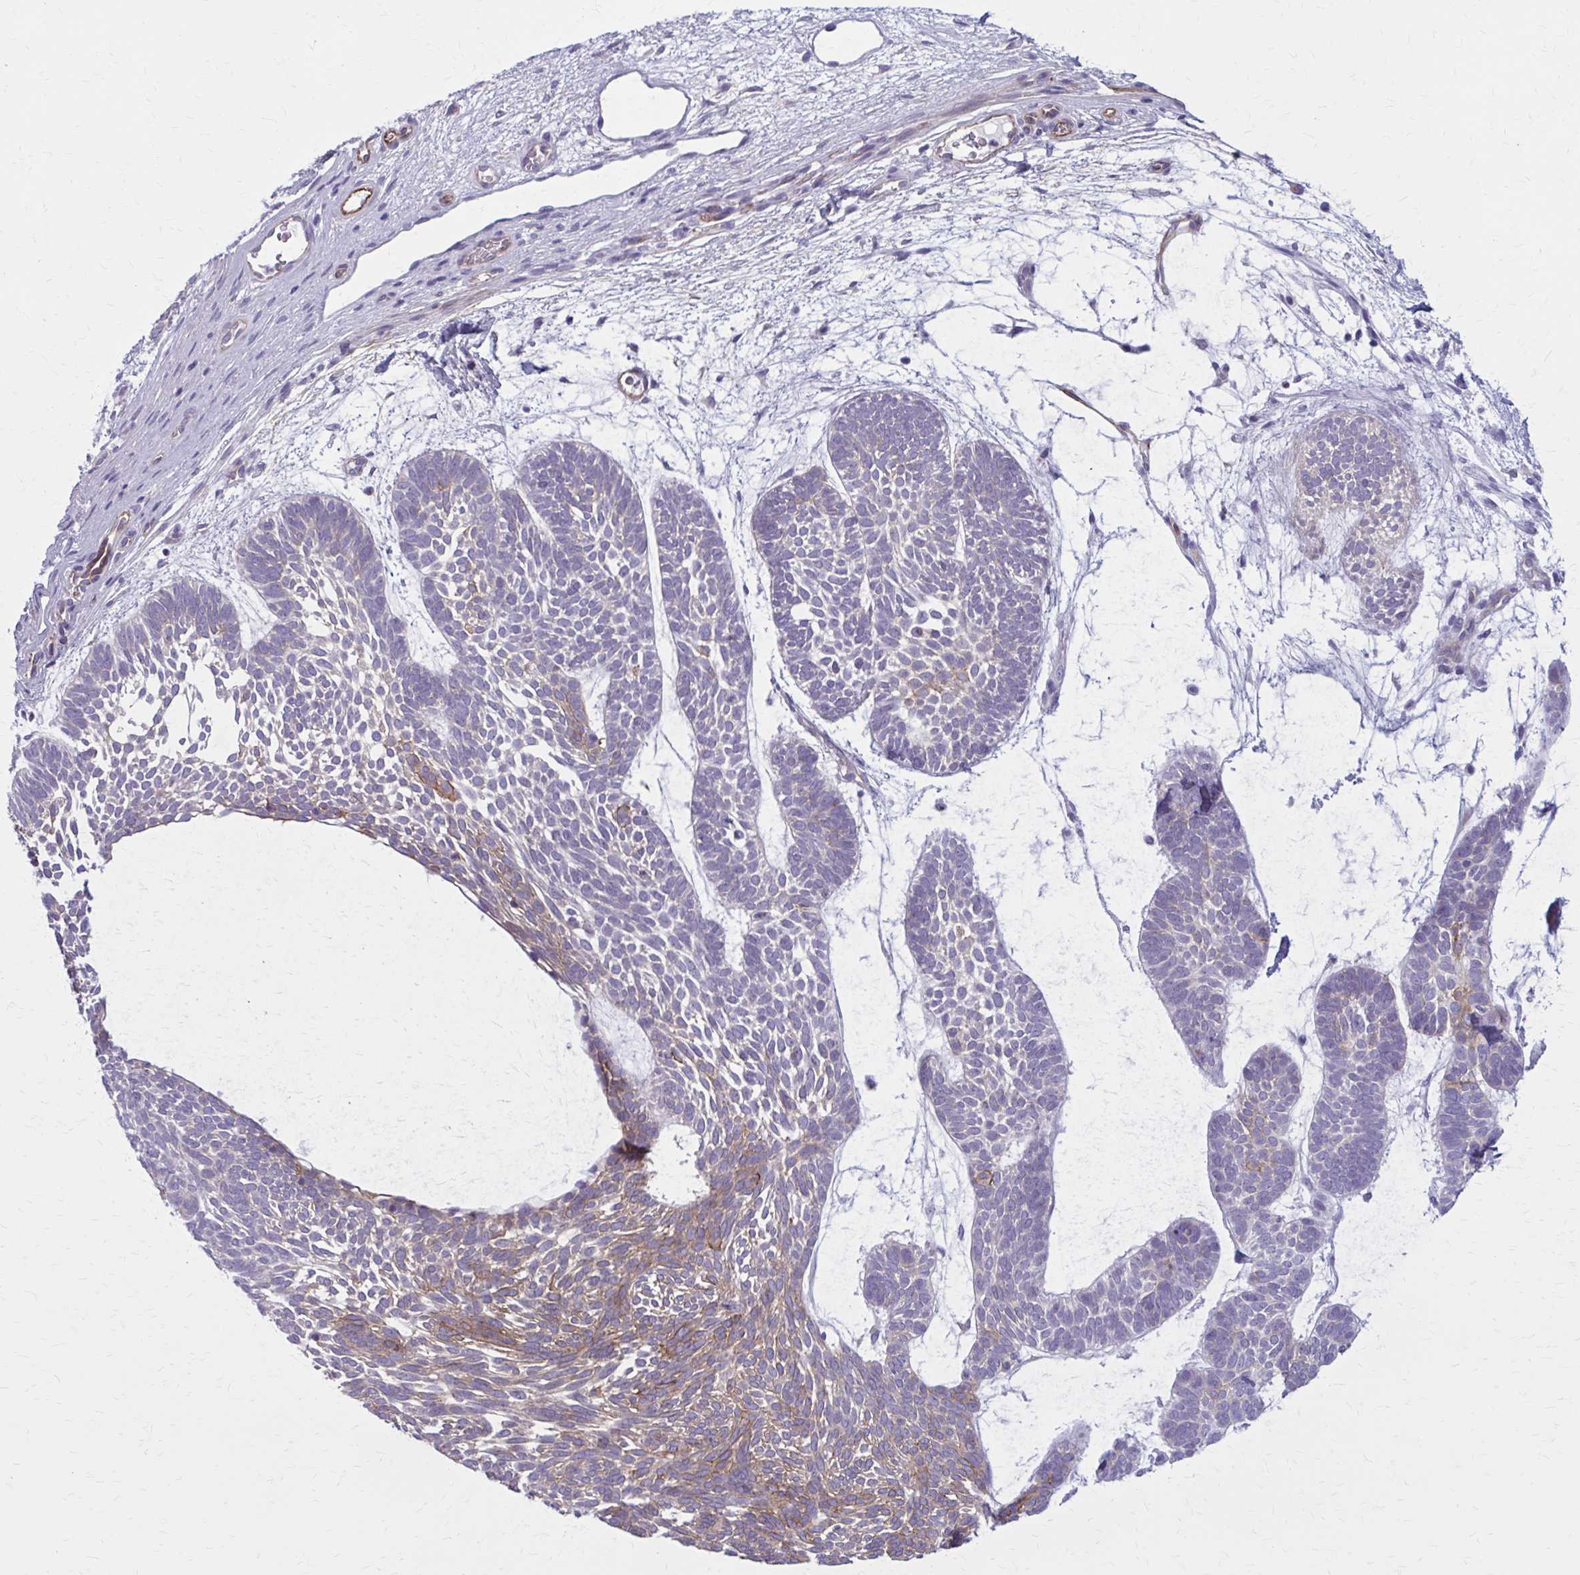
{"staining": {"intensity": "moderate", "quantity": "<25%", "location": "cytoplasmic/membranous"}, "tissue": "skin cancer", "cell_type": "Tumor cells", "image_type": "cancer", "snomed": [{"axis": "morphology", "description": "Basal cell carcinoma"}, {"axis": "topography", "description": "Skin"}, {"axis": "topography", "description": "Skin of face"}], "caption": "Skin cancer (basal cell carcinoma) was stained to show a protein in brown. There is low levels of moderate cytoplasmic/membranous staining in about <25% of tumor cells. The staining is performed using DAB brown chromogen to label protein expression. The nuclei are counter-stained blue using hematoxylin.", "gene": "ZDHHC7", "patient": {"sex": "male", "age": 83}}